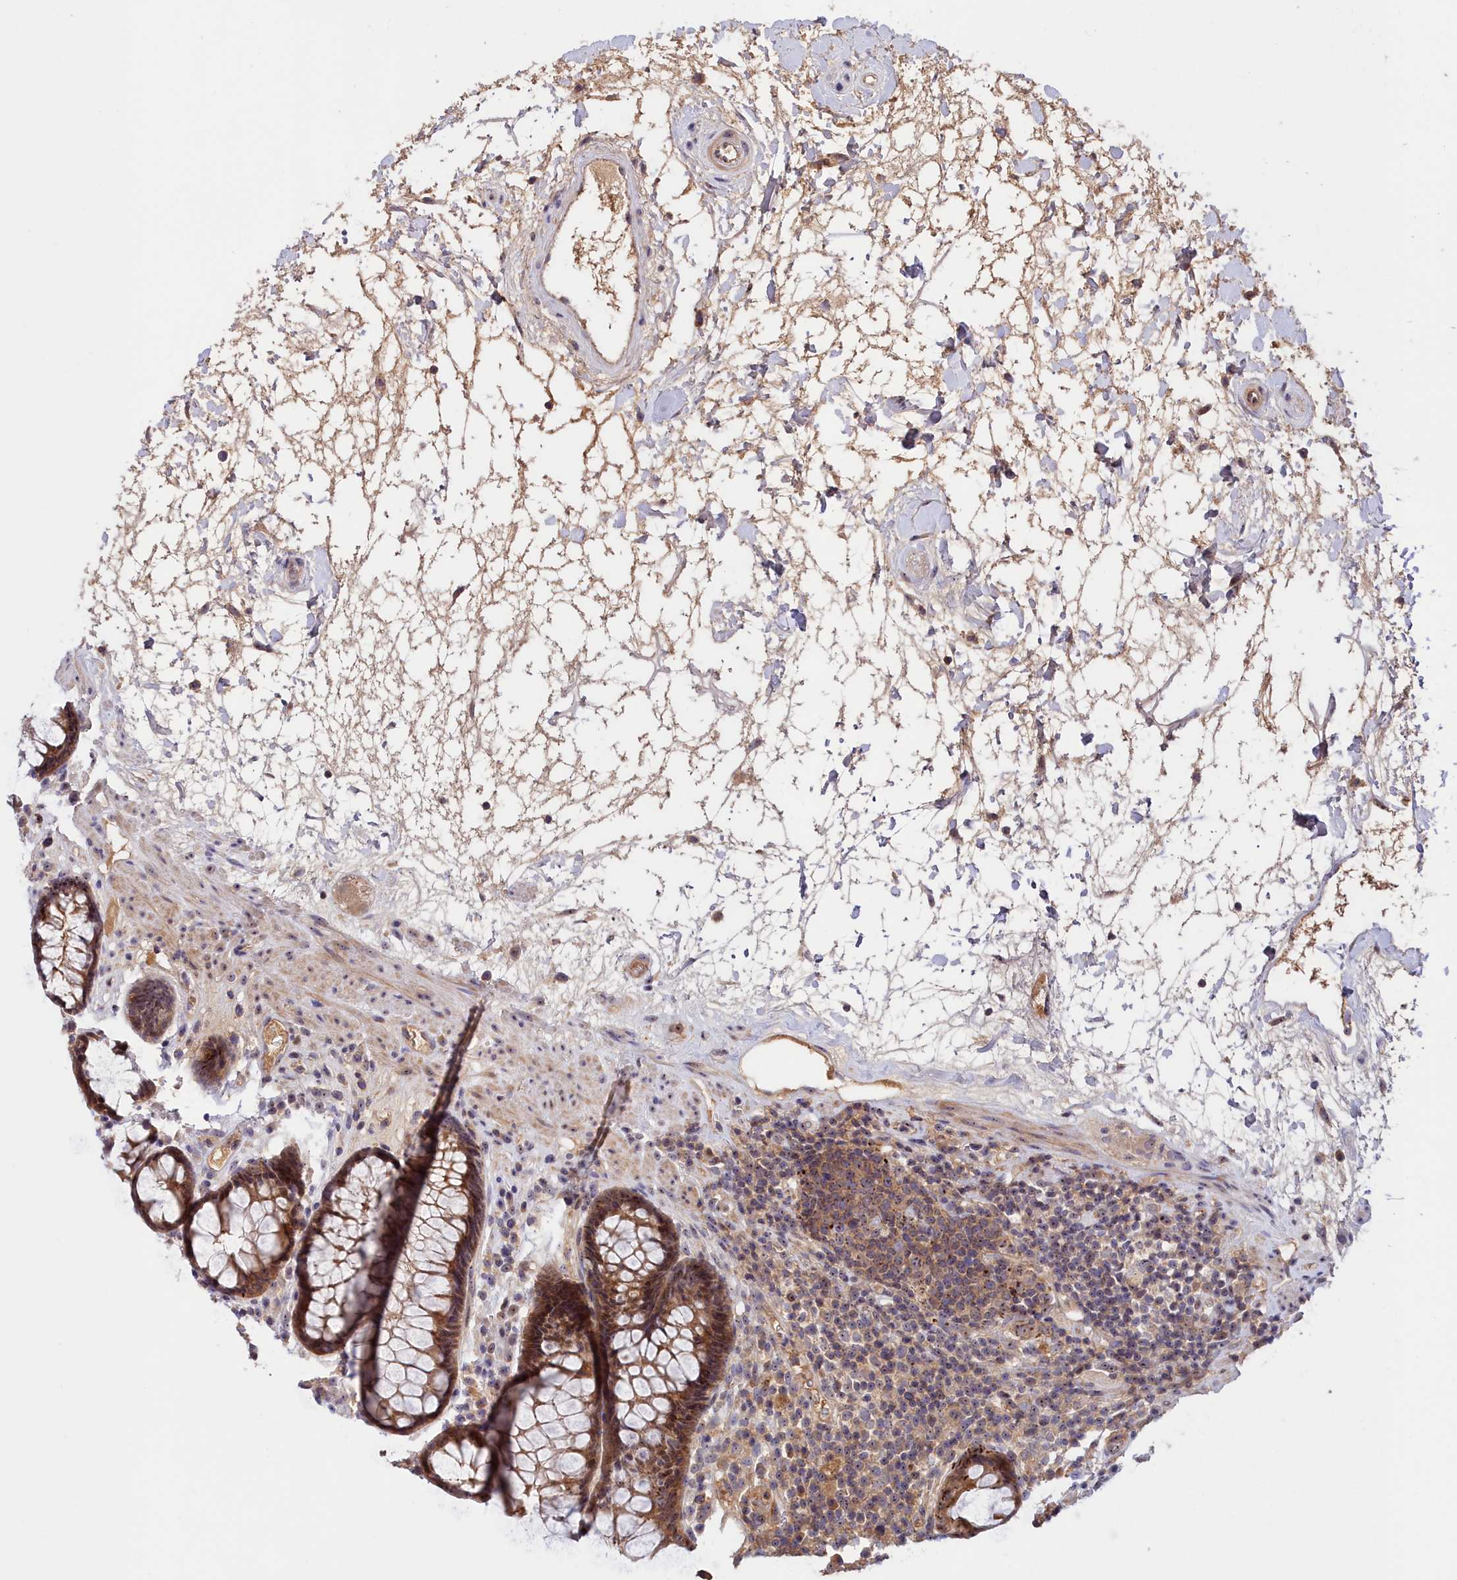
{"staining": {"intensity": "moderate", "quantity": ">75%", "location": "cytoplasmic/membranous"}, "tissue": "rectum", "cell_type": "Glandular cells", "image_type": "normal", "snomed": [{"axis": "morphology", "description": "Normal tissue, NOS"}, {"axis": "topography", "description": "Rectum"}], "caption": "A high-resolution micrograph shows immunohistochemistry staining of normal rectum, which reveals moderate cytoplasmic/membranous positivity in approximately >75% of glandular cells. Using DAB (3,3'-diaminobenzidine) (brown) and hematoxylin (blue) stains, captured at high magnification using brightfield microscopy.", "gene": "NEURL4", "patient": {"sex": "male", "age": 64}}